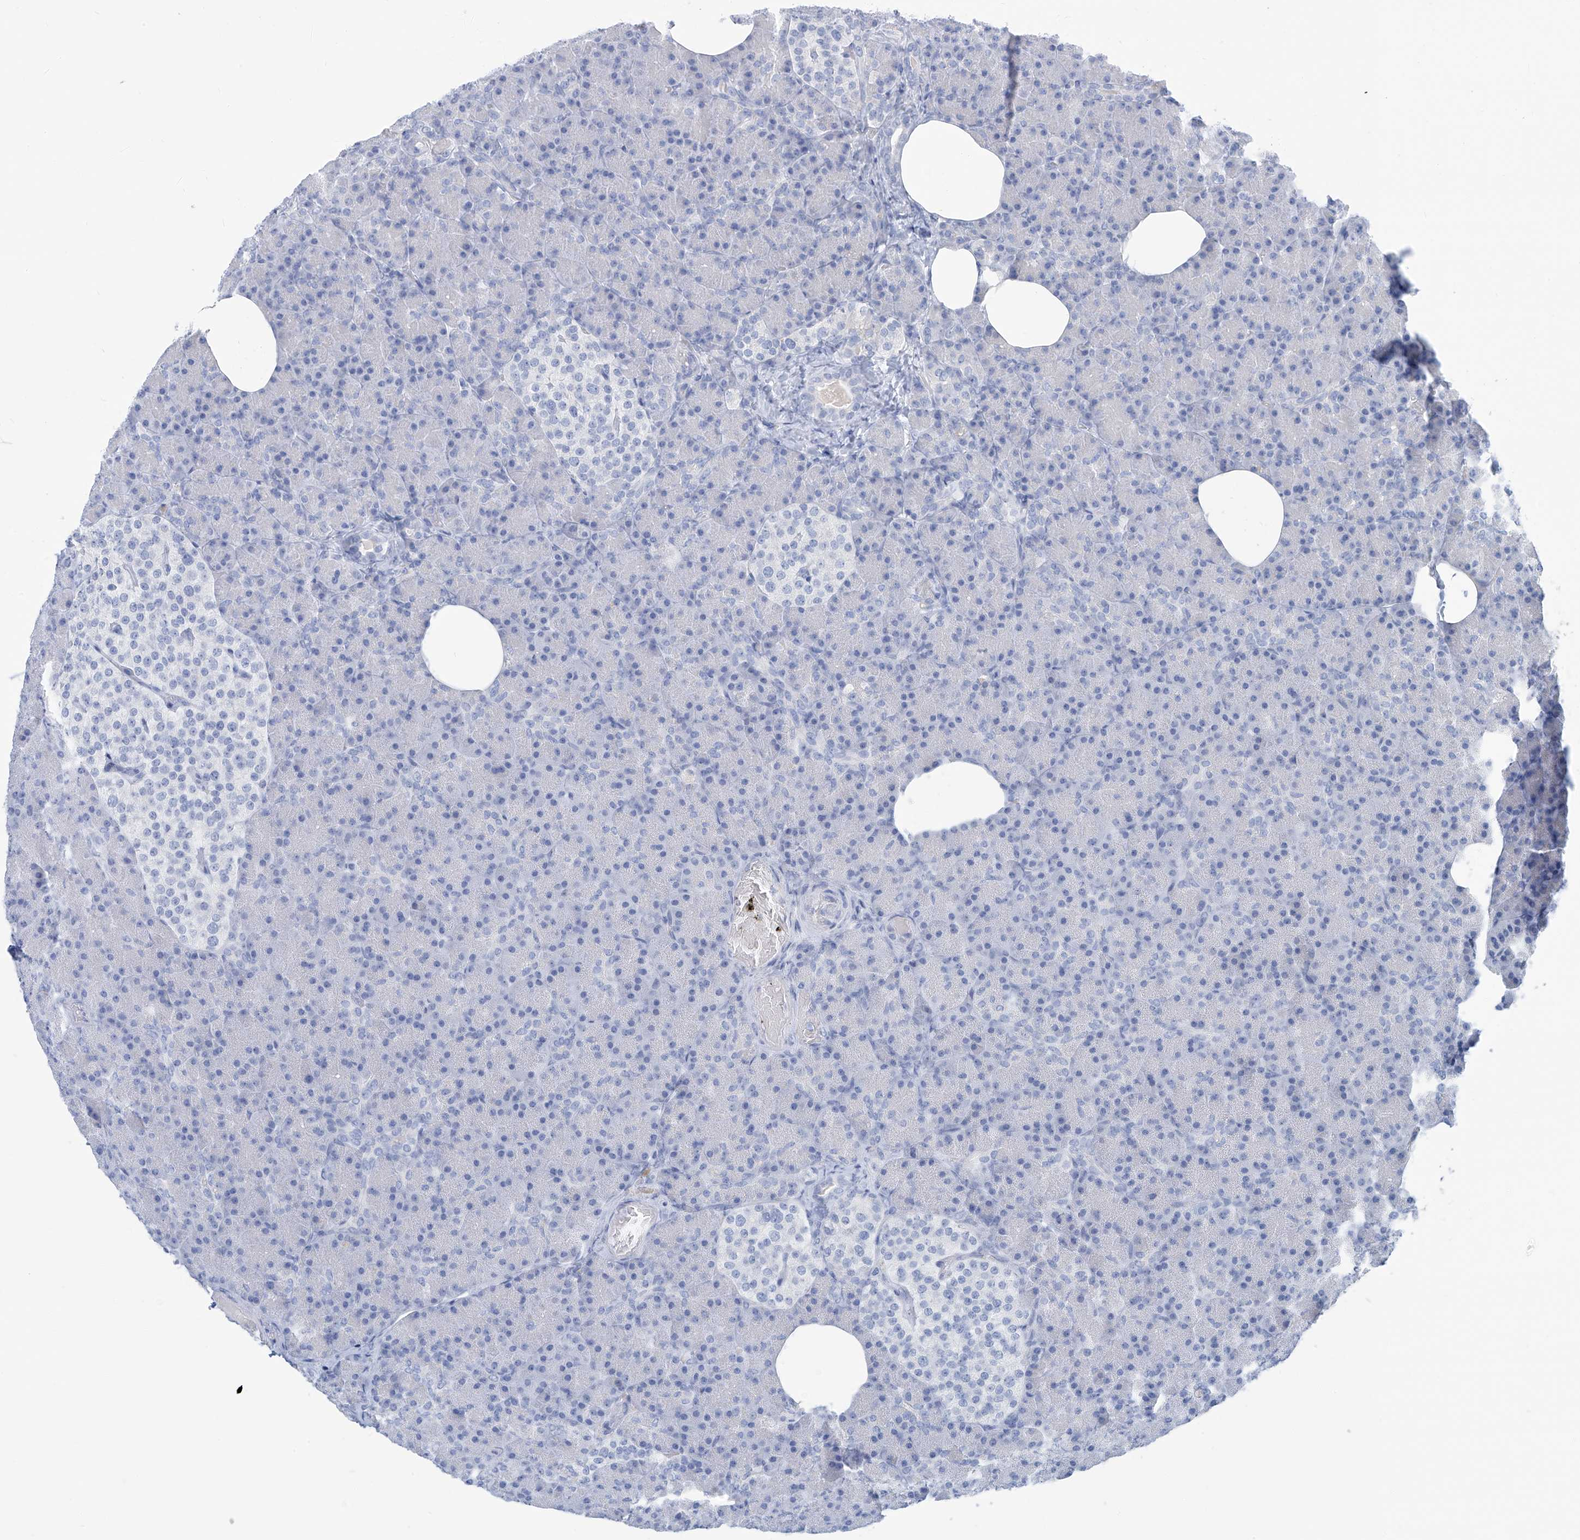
{"staining": {"intensity": "negative", "quantity": "none", "location": "none"}, "tissue": "pancreas", "cell_type": "Exocrine glandular cells", "image_type": "normal", "snomed": [{"axis": "morphology", "description": "Normal tissue, NOS"}, {"axis": "topography", "description": "Pancreas"}], "caption": "The photomicrograph exhibits no significant expression in exocrine glandular cells of pancreas. (DAB (3,3'-diaminobenzidine) immunohistochemistry (IHC) visualized using brightfield microscopy, high magnification).", "gene": "SGO2", "patient": {"sex": "female", "age": 43}}